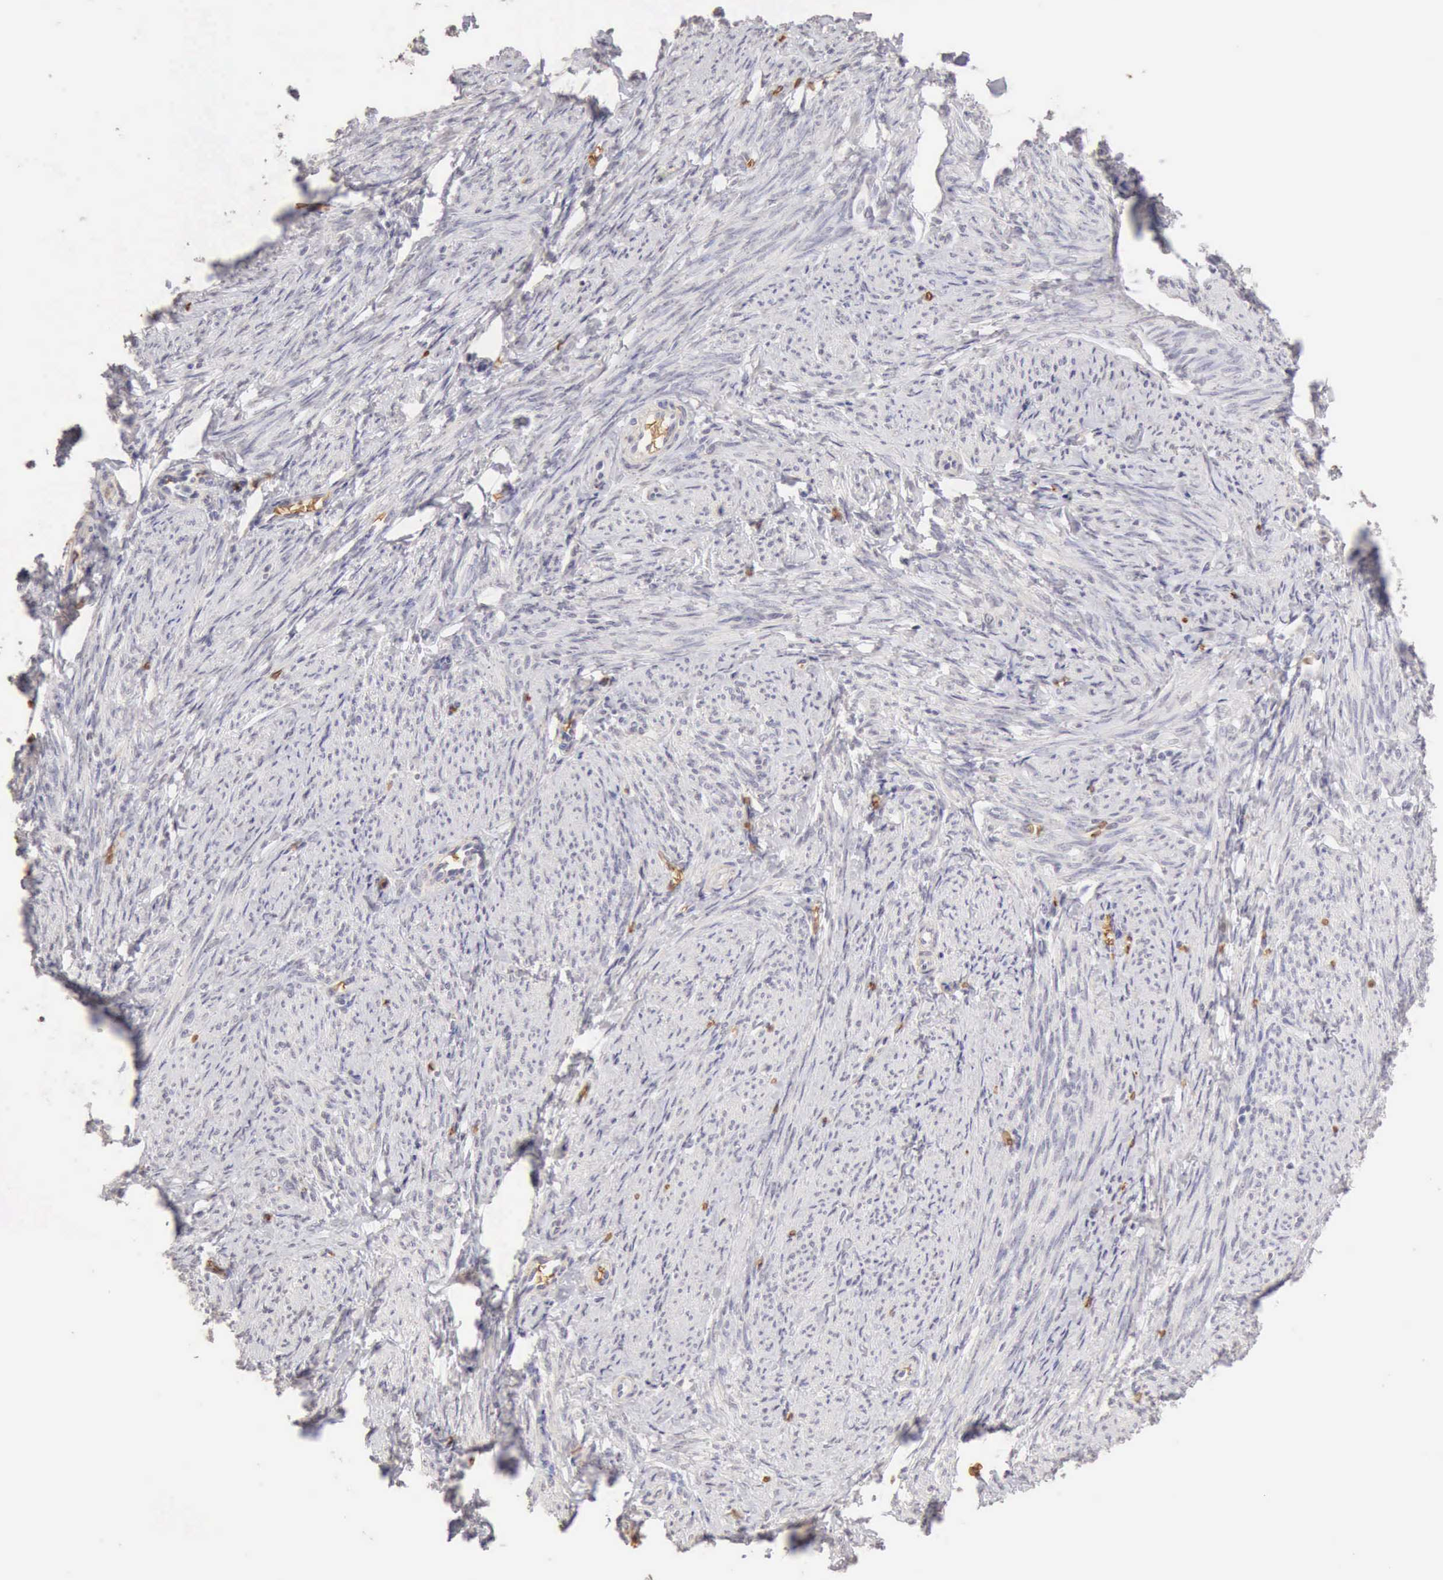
{"staining": {"intensity": "negative", "quantity": "none", "location": "none"}, "tissue": "smooth muscle", "cell_type": "Smooth muscle cells", "image_type": "normal", "snomed": [{"axis": "morphology", "description": "Normal tissue, NOS"}, {"axis": "topography", "description": "Smooth muscle"}, {"axis": "topography", "description": "Cervix"}], "caption": "The histopathology image exhibits no staining of smooth muscle cells in normal smooth muscle.", "gene": "CFI", "patient": {"sex": "female", "age": 70}}